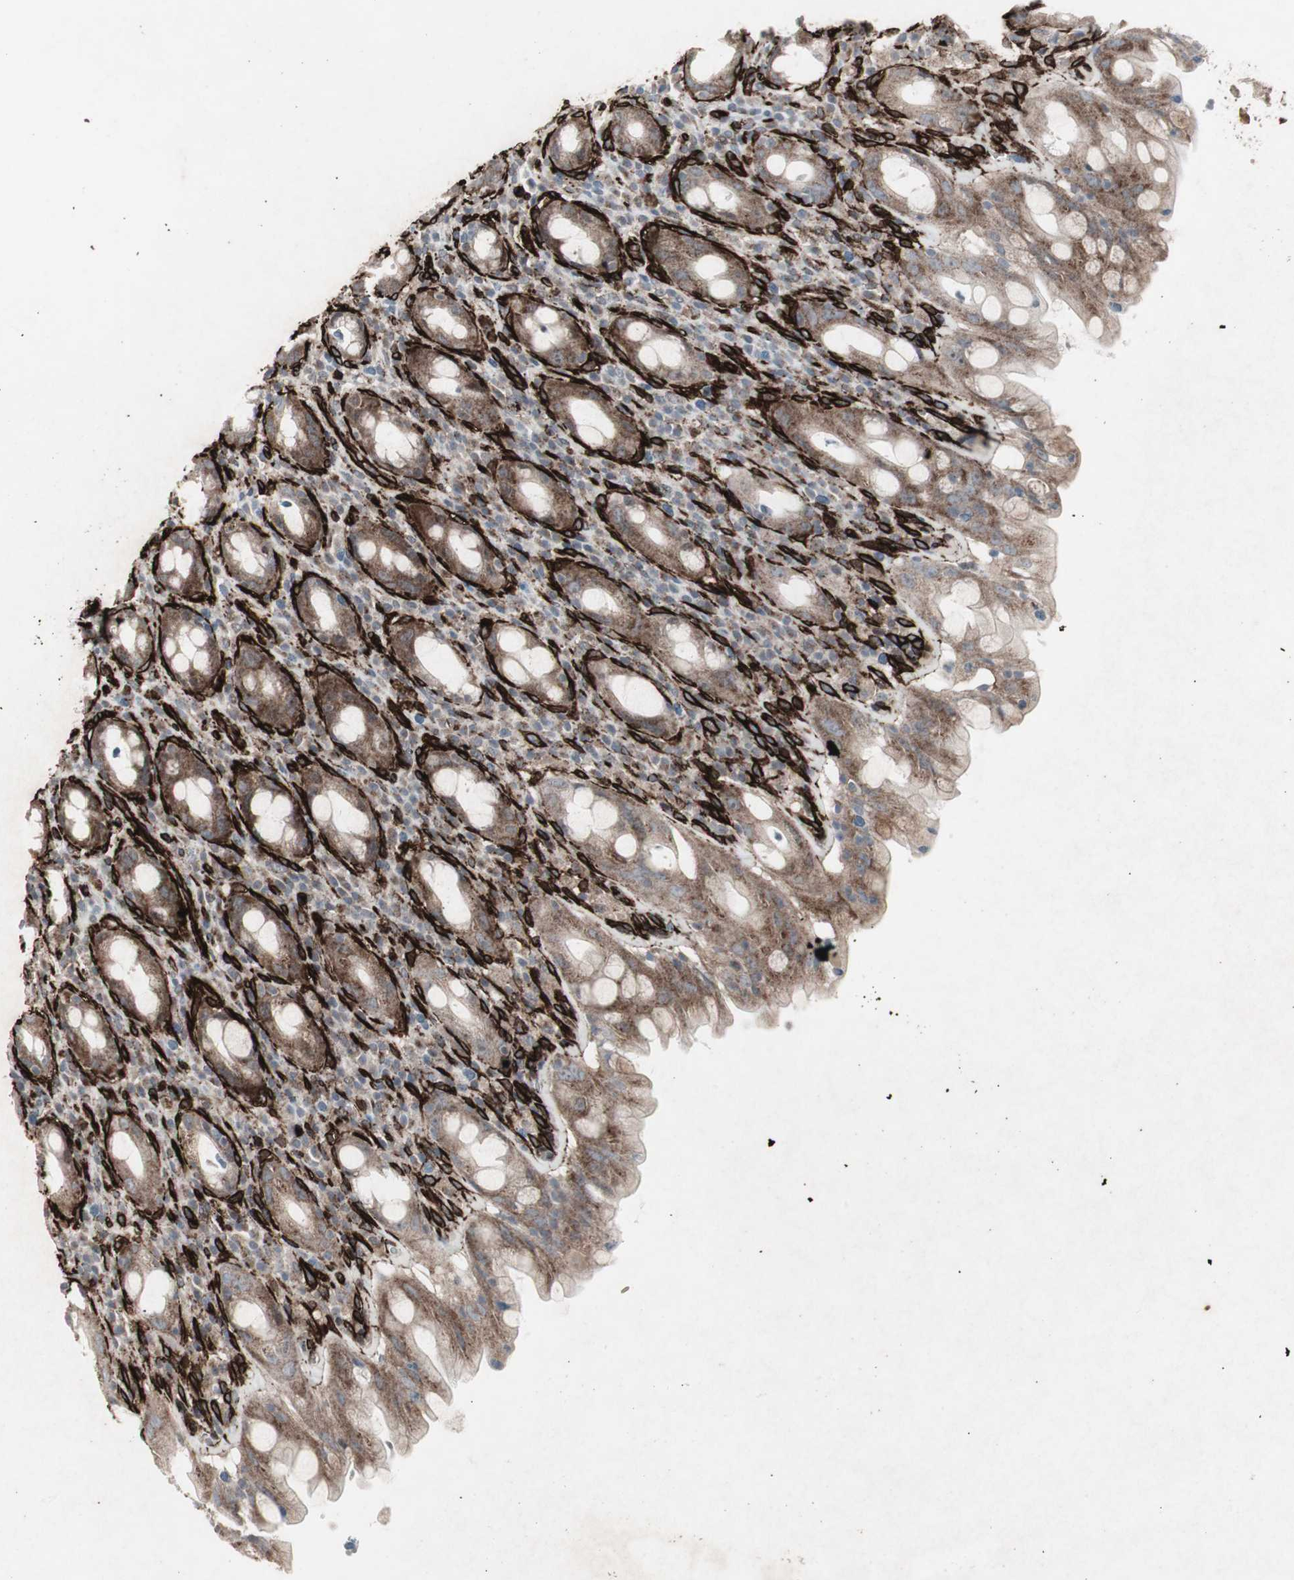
{"staining": {"intensity": "moderate", "quantity": ">75%", "location": "cytoplasmic/membranous"}, "tissue": "rectum", "cell_type": "Glandular cells", "image_type": "normal", "snomed": [{"axis": "morphology", "description": "Normal tissue, NOS"}, {"axis": "topography", "description": "Rectum"}], "caption": "This photomicrograph displays immunohistochemistry staining of benign rectum, with medium moderate cytoplasmic/membranous positivity in about >75% of glandular cells.", "gene": "PDGFA", "patient": {"sex": "male", "age": 44}}